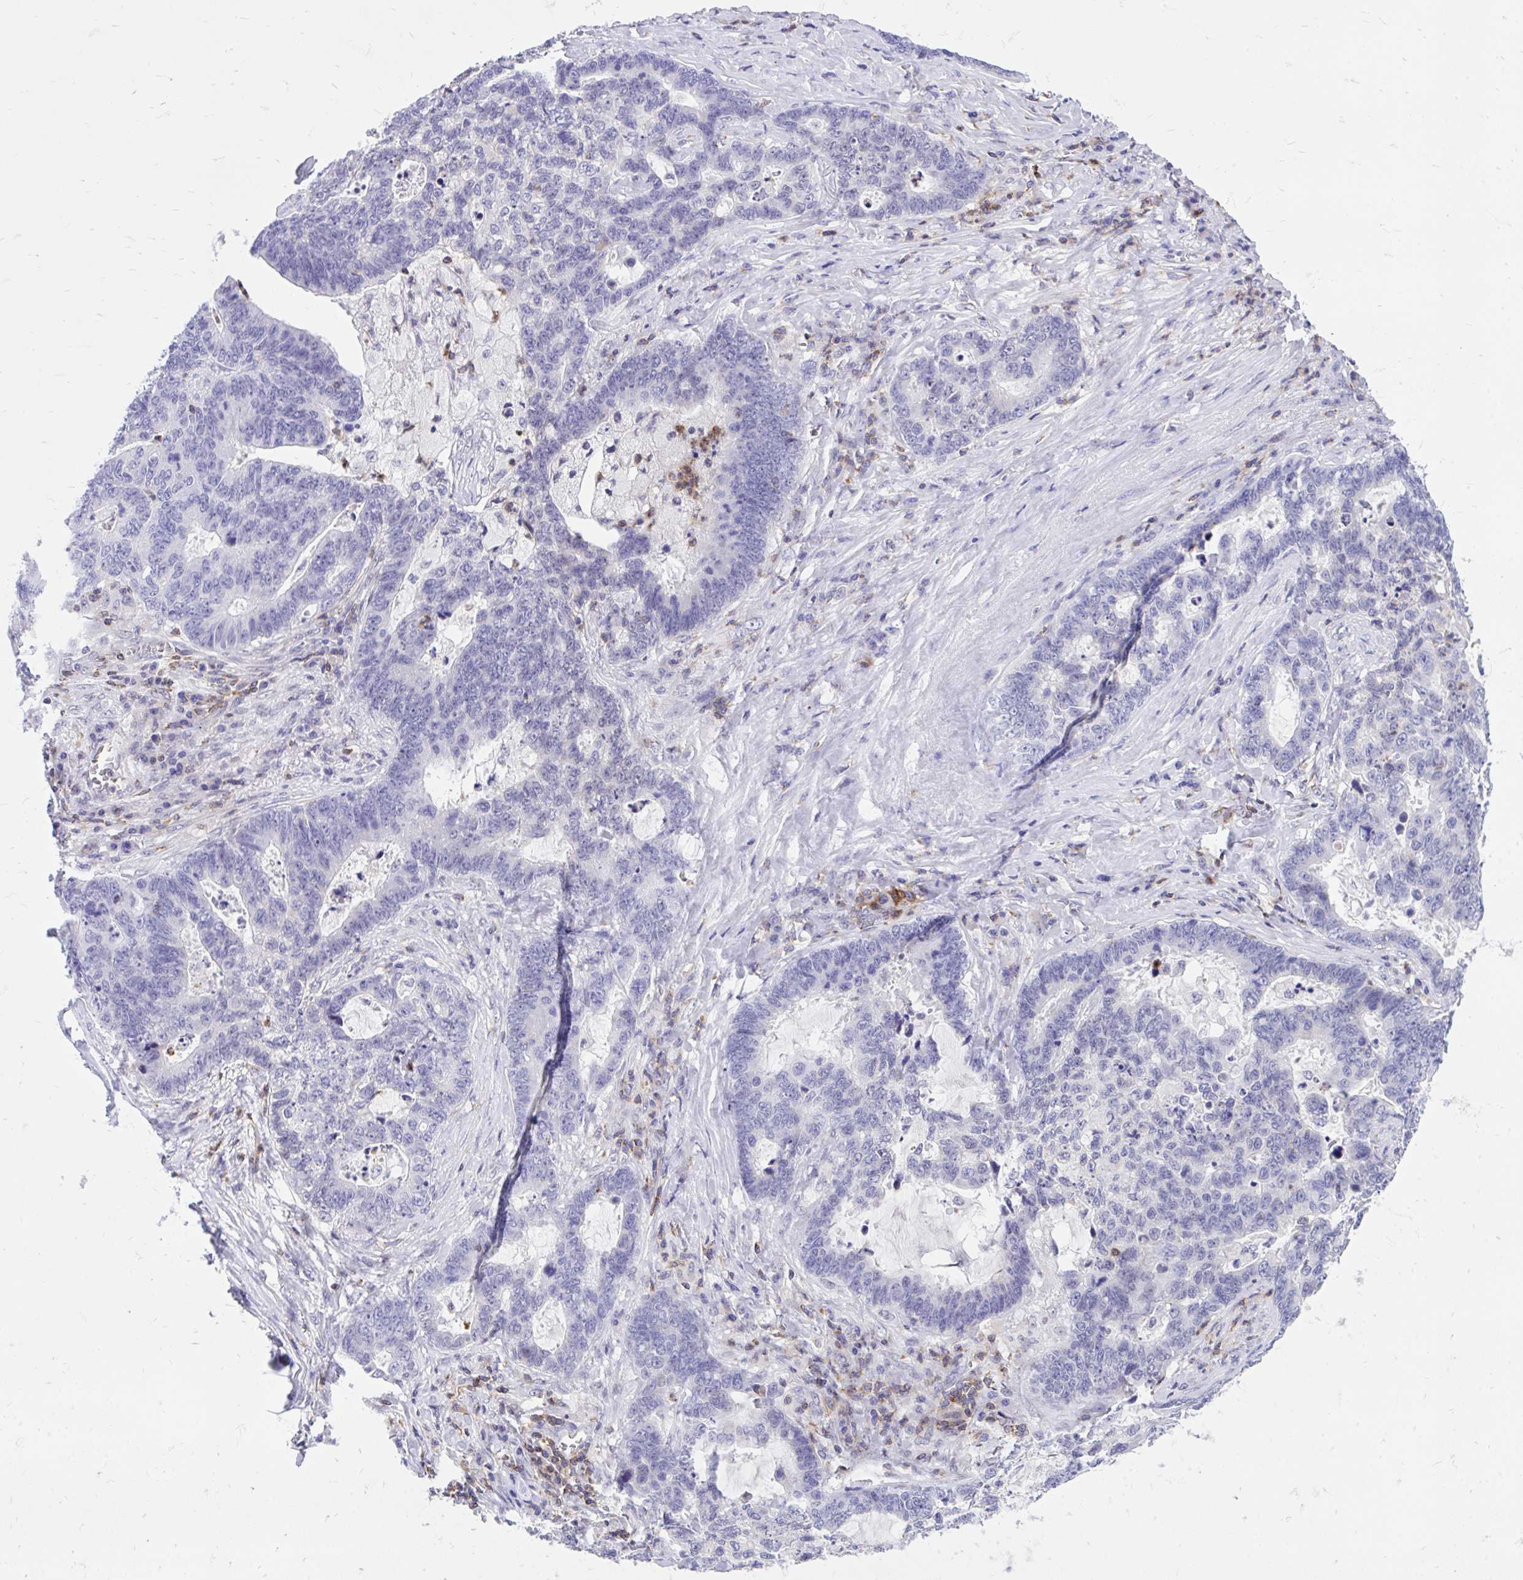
{"staining": {"intensity": "negative", "quantity": "none", "location": "none"}, "tissue": "lung cancer", "cell_type": "Tumor cells", "image_type": "cancer", "snomed": [{"axis": "morphology", "description": "Aneuploidy"}, {"axis": "morphology", "description": "Adenocarcinoma, NOS"}, {"axis": "morphology", "description": "Adenocarcinoma primary or metastatic"}, {"axis": "topography", "description": "Lung"}], "caption": "An image of human lung cancer is negative for staining in tumor cells. Brightfield microscopy of immunohistochemistry (IHC) stained with DAB (3,3'-diaminobenzidine) (brown) and hematoxylin (blue), captured at high magnification.", "gene": "CXCL8", "patient": {"sex": "female", "age": 75}}